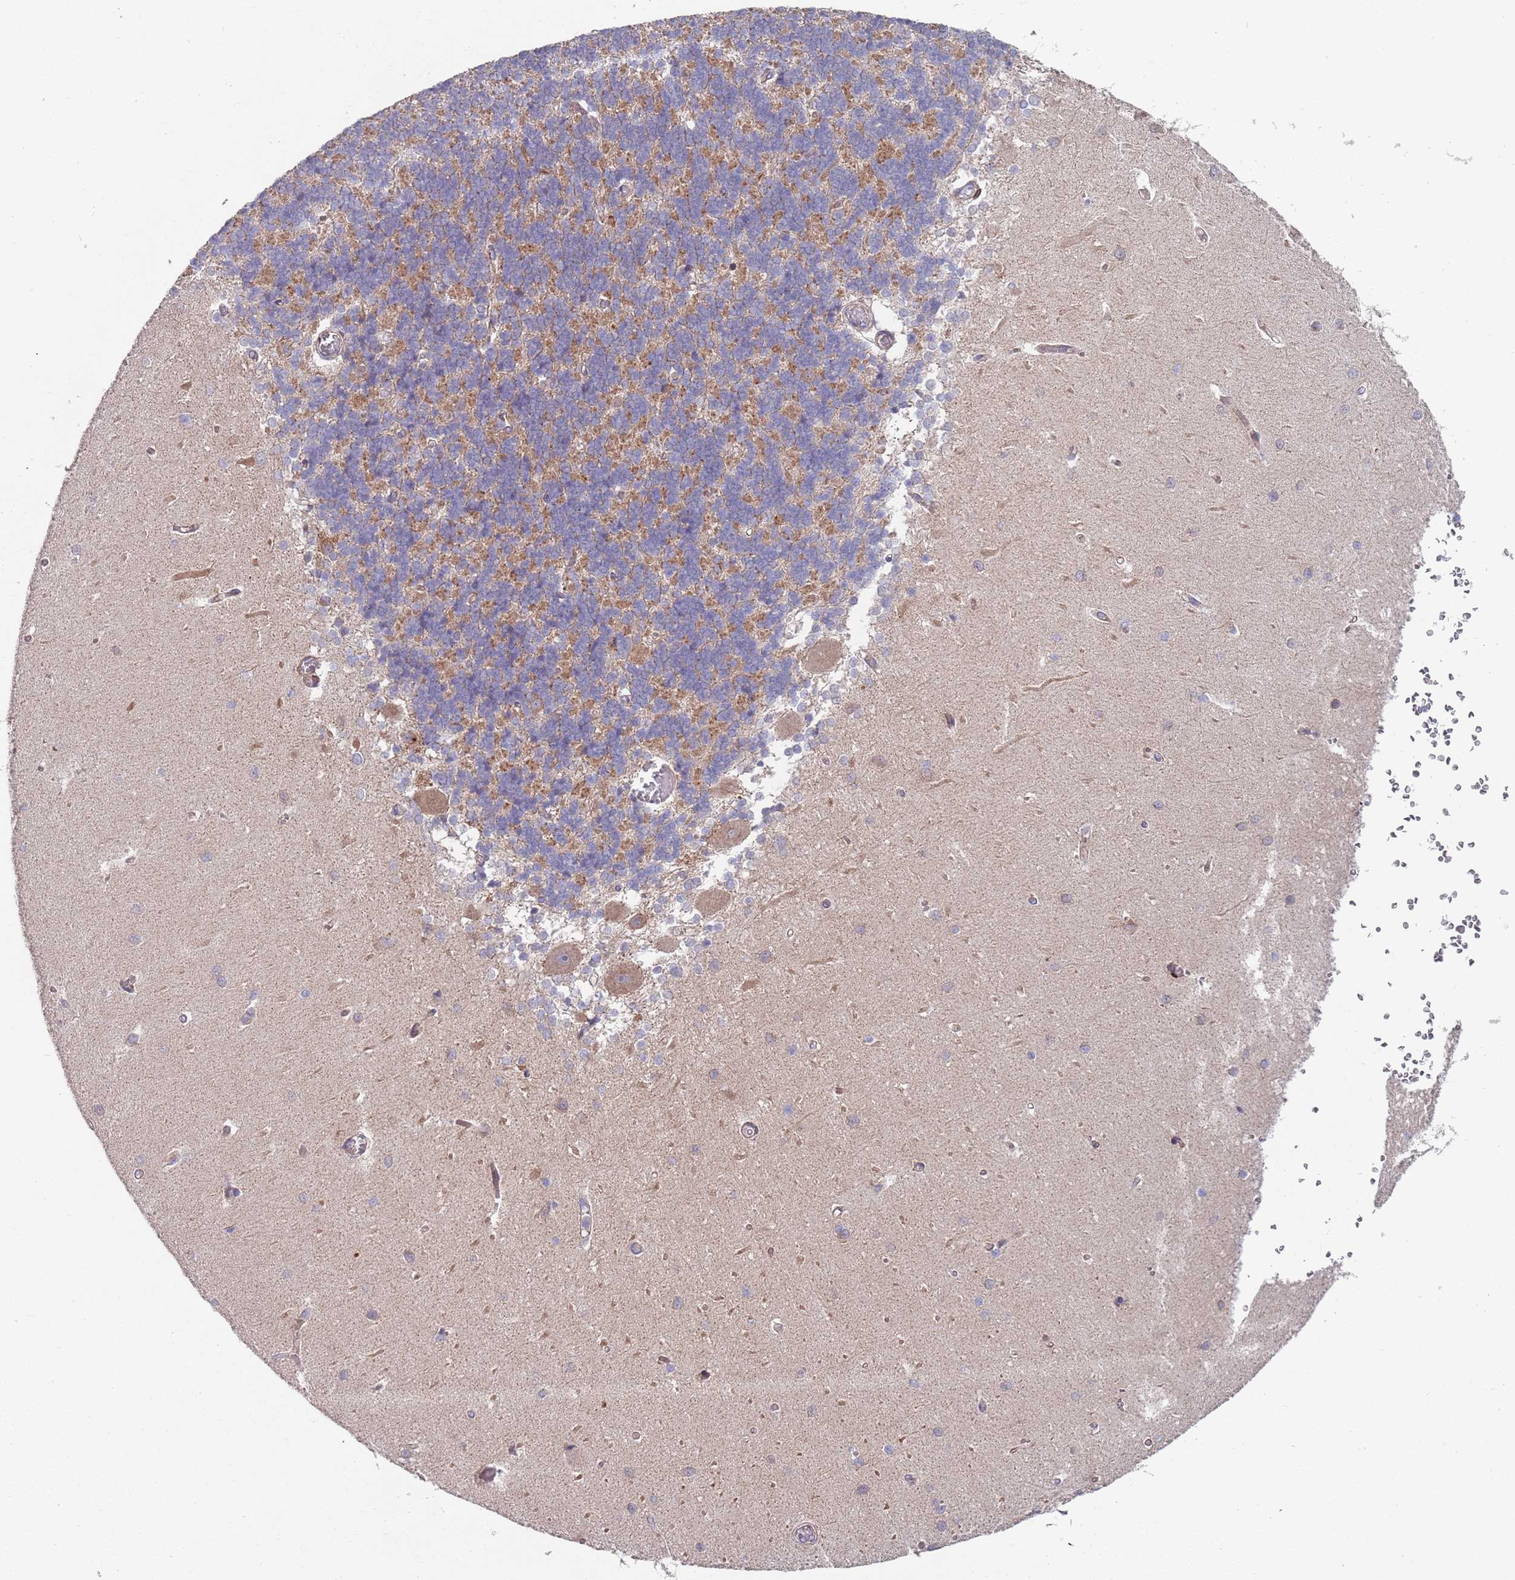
{"staining": {"intensity": "moderate", "quantity": "<25%", "location": "cytoplasmic/membranous"}, "tissue": "cerebellum", "cell_type": "Cells in granular layer", "image_type": "normal", "snomed": [{"axis": "morphology", "description": "Normal tissue, NOS"}, {"axis": "topography", "description": "Cerebellum"}], "caption": "Protein staining shows moderate cytoplasmic/membranous staining in about <25% of cells in granular layer in normal cerebellum. The protein of interest is stained brown, and the nuclei are stained in blue (DAB (3,3'-diaminobenzidine) IHC with brightfield microscopy, high magnification).", "gene": "ABCC10", "patient": {"sex": "male", "age": 37}}